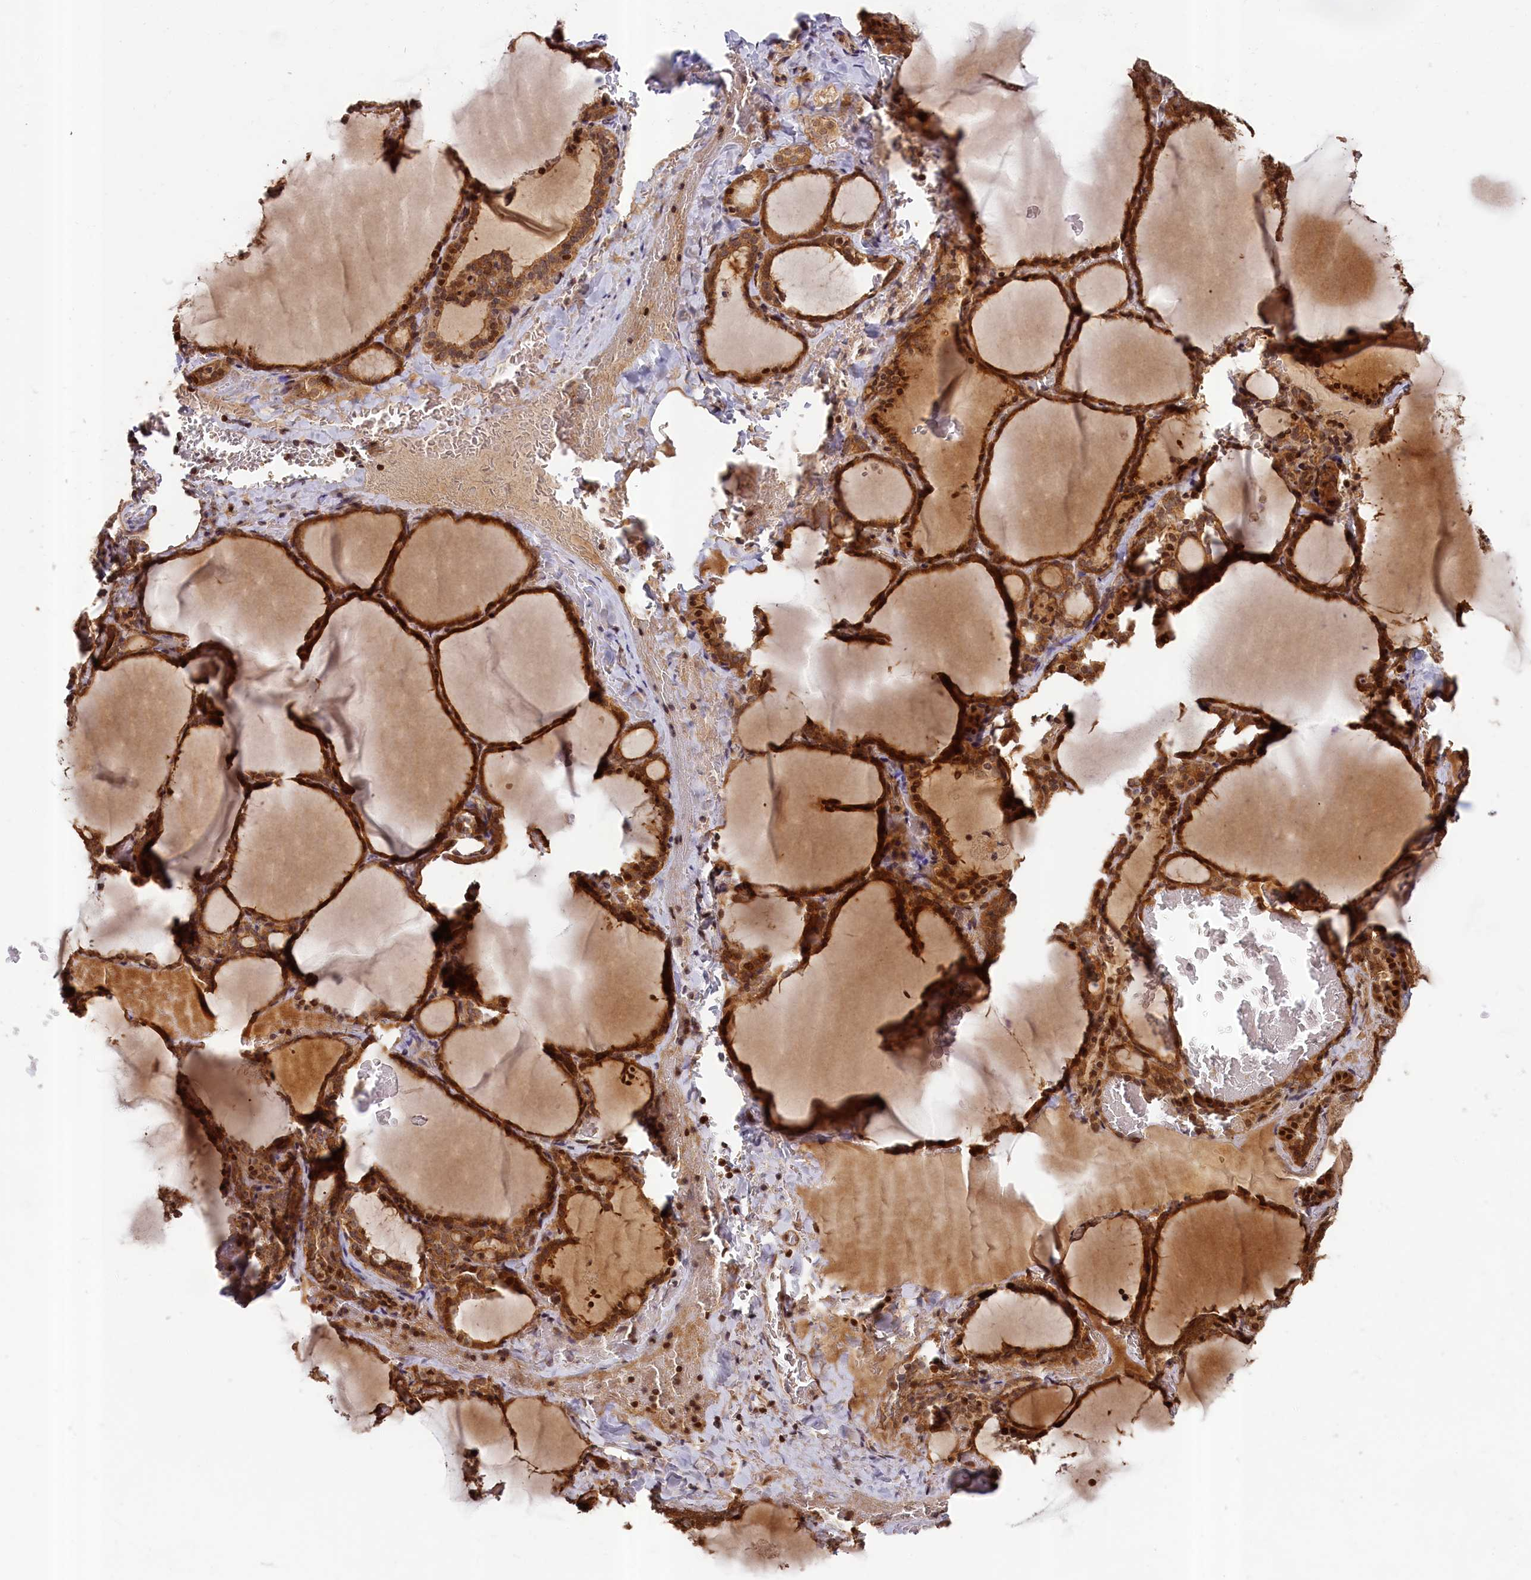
{"staining": {"intensity": "strong", "quantity": ">75%", "location": "cytoplasmic/membranous,nuclear"}, "tissue": "thyroid gland", "cell_type": "Glandular cells", "image_type": "normal", "snomed": [{"axis": "morphology", "description": "Normal tissue, NOS"}, {"axis": "topography", "description": "Thyroid gland"}], "caption": "IHC (DAB (3,3'-diaminobenzidine)) staining of unremarkable human thyroid gland demonstrates strong cytoplasmic/membranous,nuclear protein staining in approximately >75% of glandular cells. (brown staining indicates protein expression, while blue staining denotes nuclei).", "gene": "CEP44", "patient": {"sex": "female", "age": 39}}